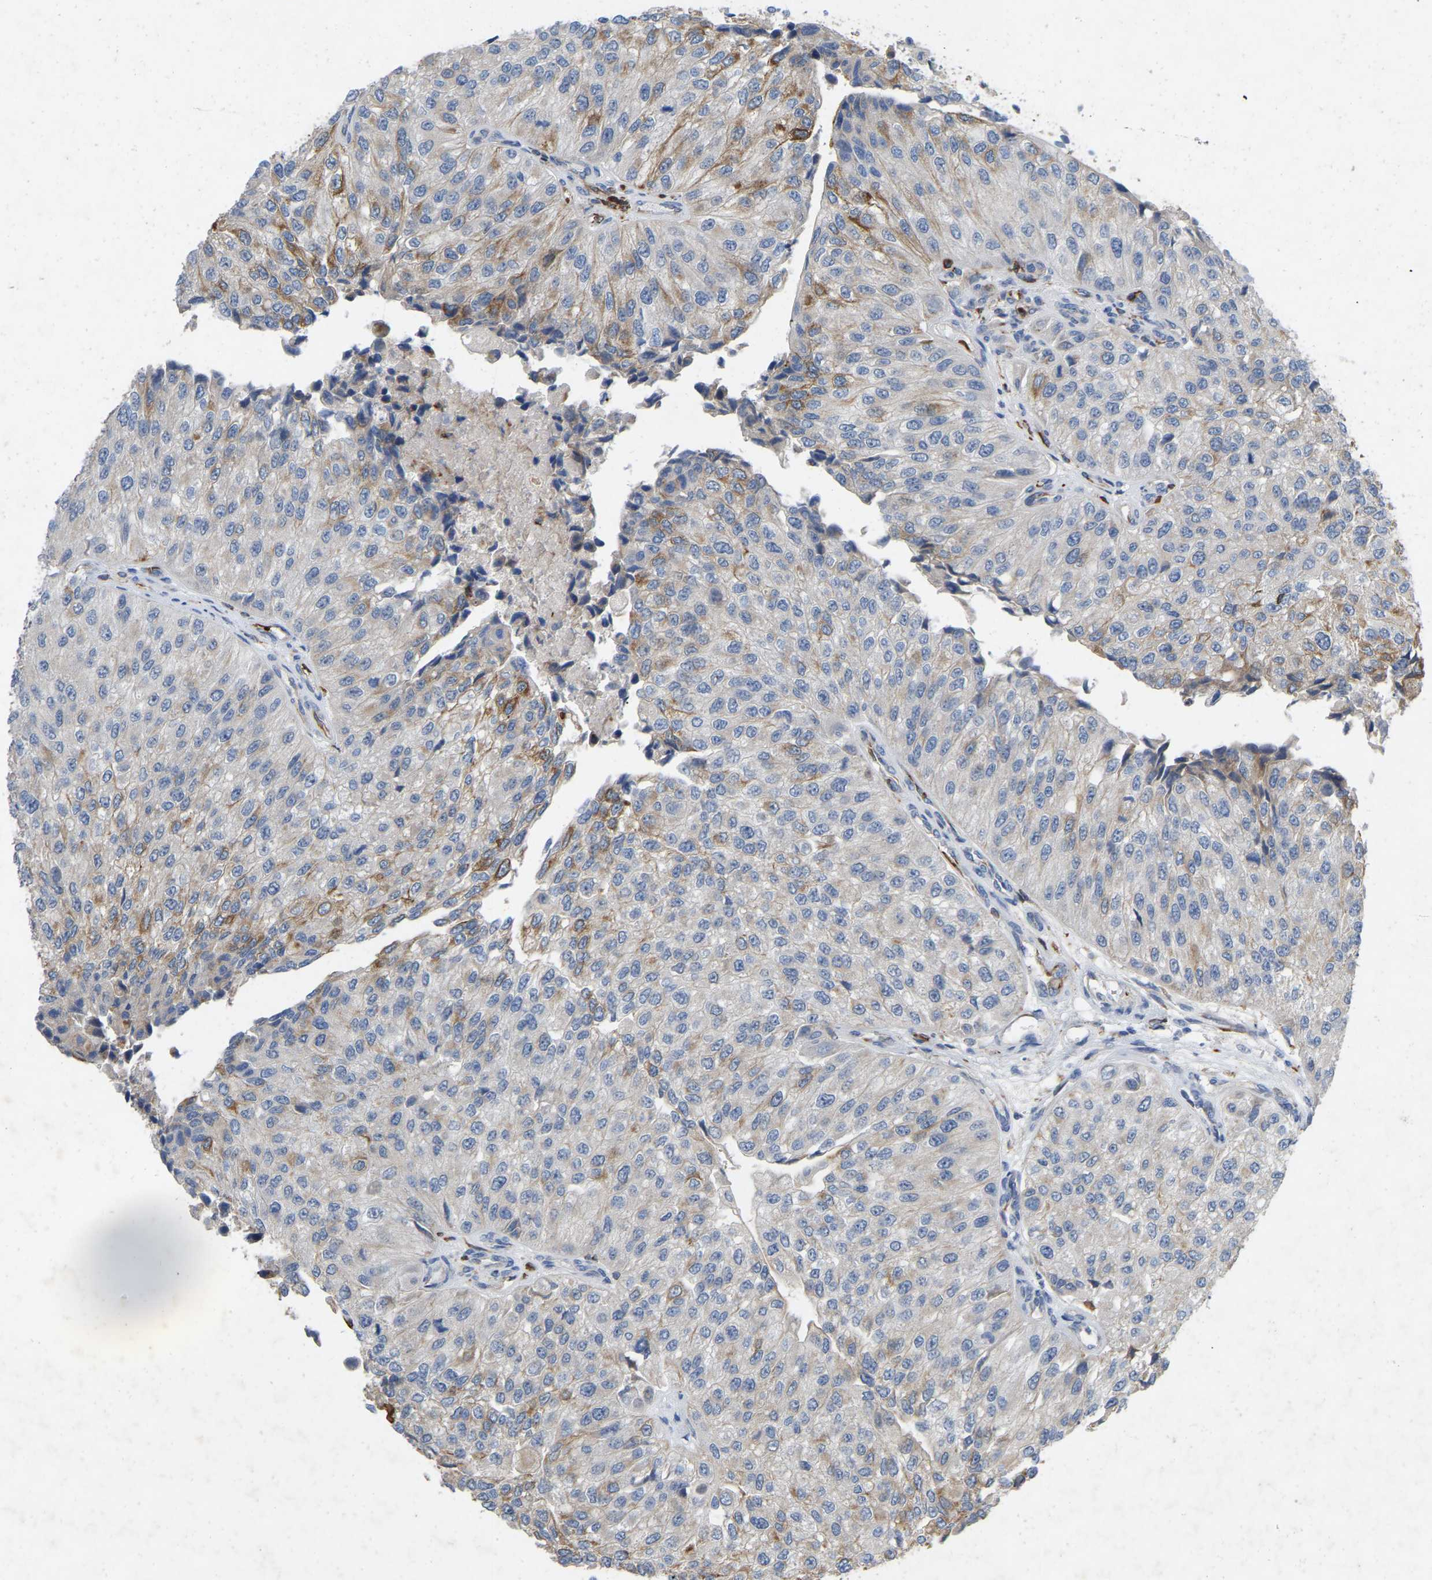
{"staining": {"intensity": "negative", "quantity": "none", "location": "none"}, "tissue": "urothelial cancer", "cell_type": "Tumor cells", "image_type": "cancer", "snomed": [{"axis": "morphology", "description": "Urothelial carcinoma, High grade"}, {"axis": "topography", "description": "Kidney"}, {"axis": "topography", "description": "Urinary bladder"}], "caption": "The micrograph reveals no staining of tumor cells in urothelial cancer. (IHC, brightfield microscopy, high magnification).", "gene": "RHEB", "patient": {"sex": "male", "age": 77}}